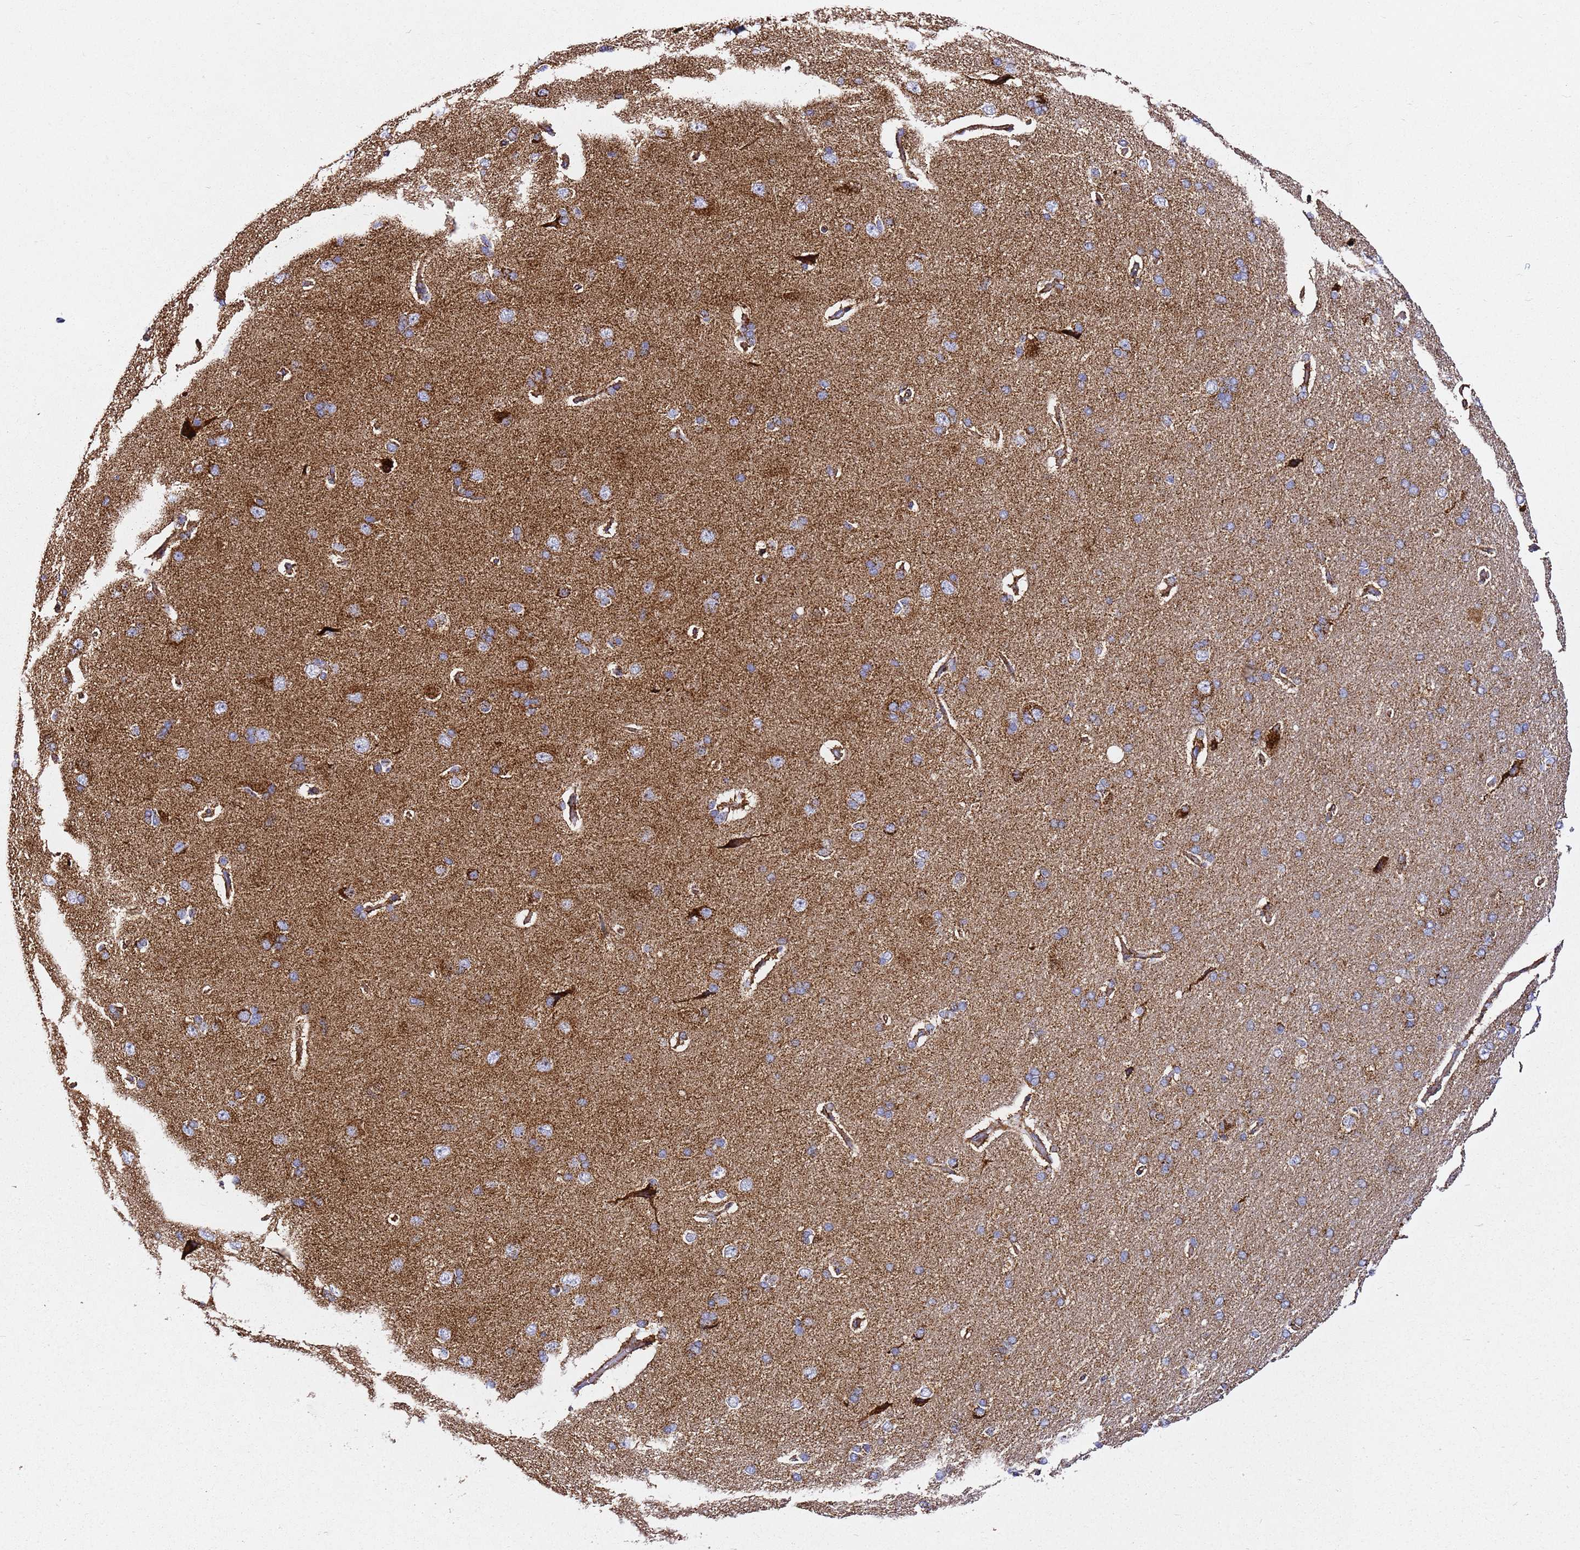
{"staining": {"intensity": "moderate", "quantity": ">75%", "location": "cytoplasmic/membranous"}, "tissue": "cerebral cortex", "cell_type": "Endothelial cells", "image_type": "normal", "snomed": [{"axis": "morphology", "description": "Normal tissue, NOS"}, {"axis": "topography", "description": "Cerebral cortex"}], "caption": "This image shows benign cerebral cortex stained with IHC to label a protein in brown. The cytoplasmic/membranous of endothelial cells show moderate positivity for the protein. Nuclei are counter-stained blue.", "gene": "NDUFA3", "patient": {"sex": "male", "age": 62}}